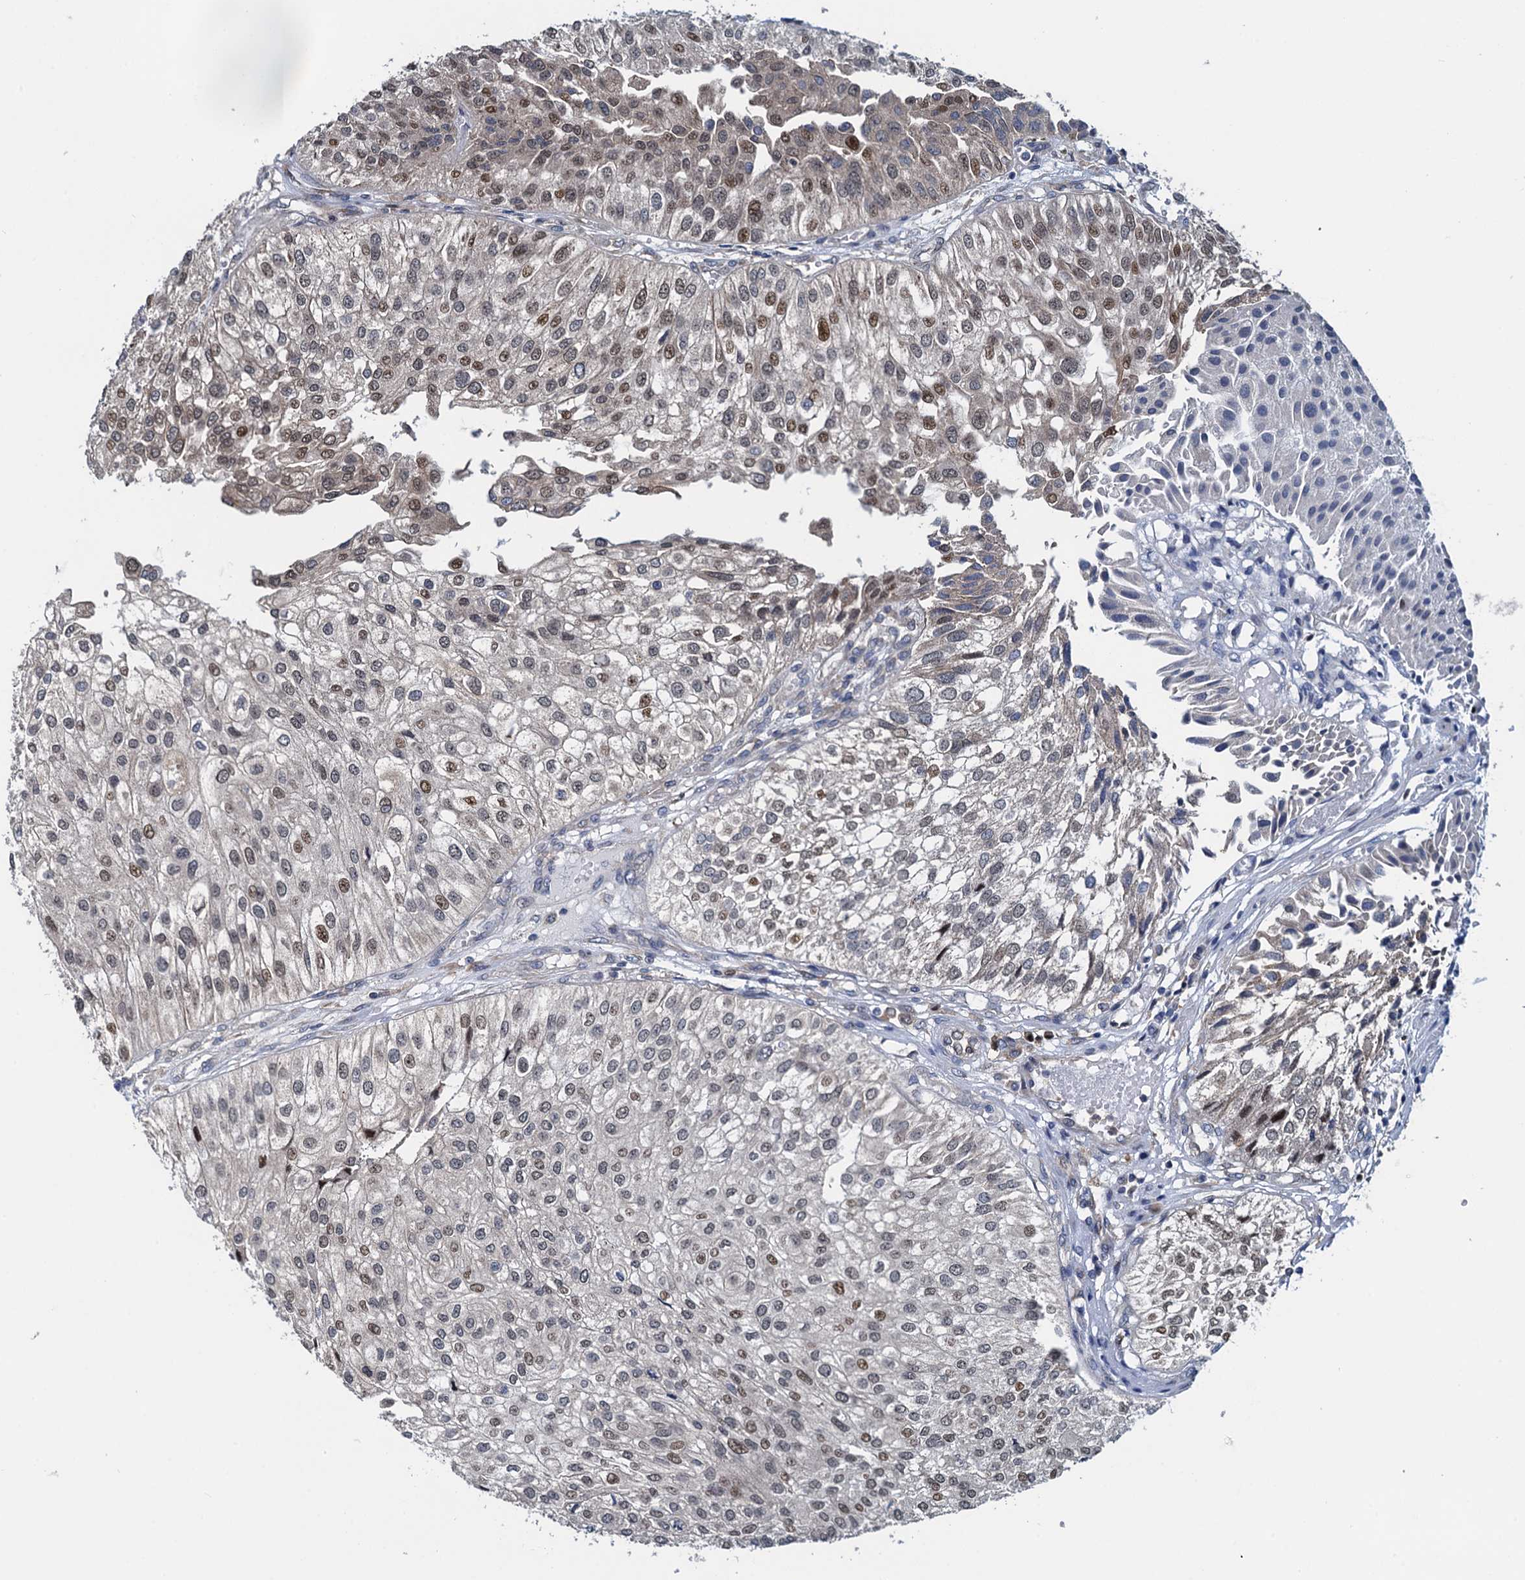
{"staining": {"intensity": "moderate", "quantity": "<25%", "location": "nuclear"}, "tissue": "urothelial cancer", "cell_type": "Tumor cells", "image_type": "cancer", "snomed": [{"axis": "morphology", "description": "Urothelial carcinoma, Low grade"}, {"axis": "topography", "description": "Urinary bladder"}], "caption": "This is a histology image of IHC staining of urothelial cancer, which shows moderate staining in the nuclear of tumor cells.", "gene": "RNF125", "patient": {"sex": "female", "age": 89}}